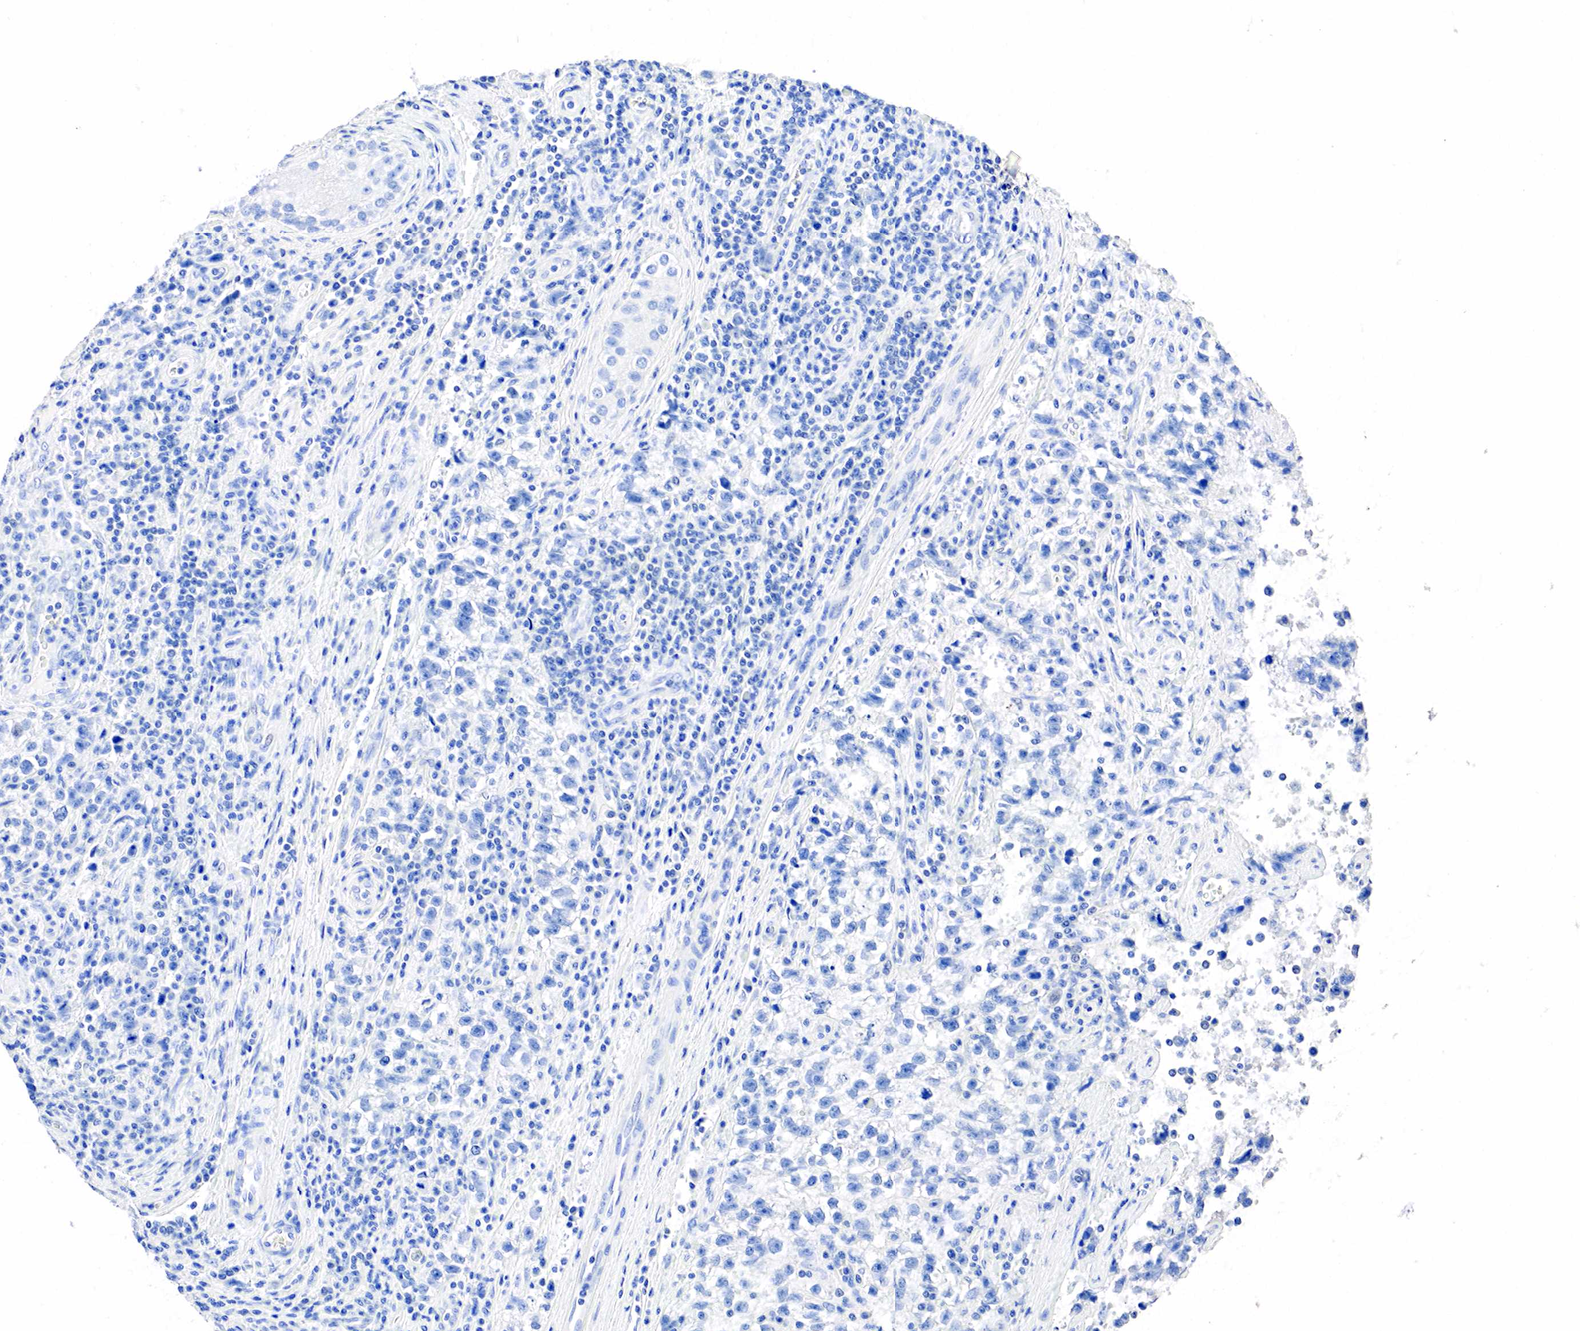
{"staining": {"intensity": "negative", "quantity": "none", "location": "none"}, "tissue": "testis cancer", "cell_type": "Tumor cells", "image_type": "cancer", "snomed": [{"axis": "morphology", "description": "Seminoma, NOS"}, {"axis": "topography", "description": "Testis"}], "caption": "The IHC image has no significant positivity in tumor cells of testis cancer (seminoma) tissue. Nuclei are stained in blue.", "gene": "SST", "patient": {"sex": "male", "age": 38}}